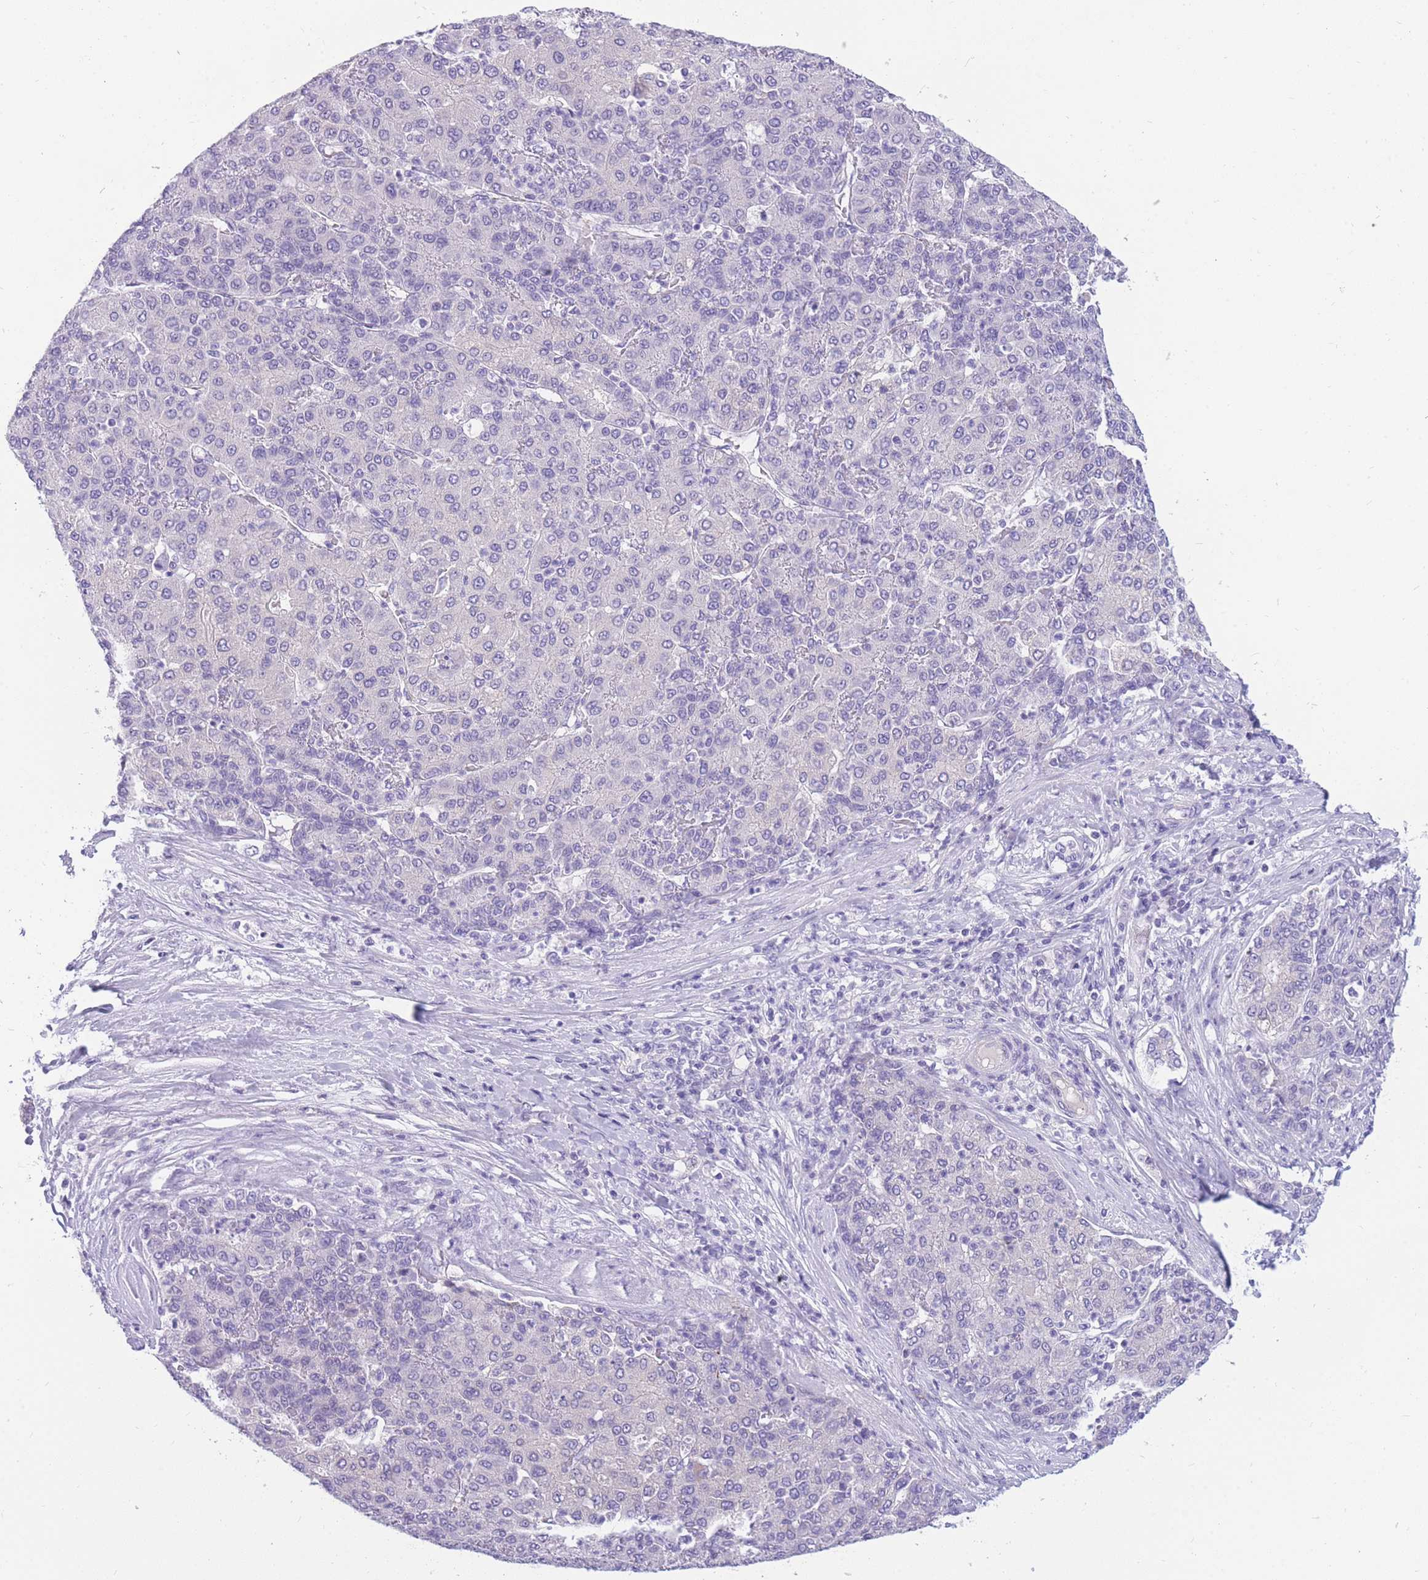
{"staining": {"intensity": "negative", "quantity": "none", "location": "none"}, "tissue": "liver cancer", "cell_type": "Tumor cells", "image_type": "cancer", "snomed": [{"axis": "morphology", "description": "Carcinoma, Hepatocellular, NOS"}, {"axis": "topography", "description": "Liver"}], "caption": "An IHC image of liver cancer is shown. There is no staining in tumor cells of liver cancer. (DAB IHC, high magnification).", "gene": "DDX49", "patient": {"sex": "male", "age": 65}}